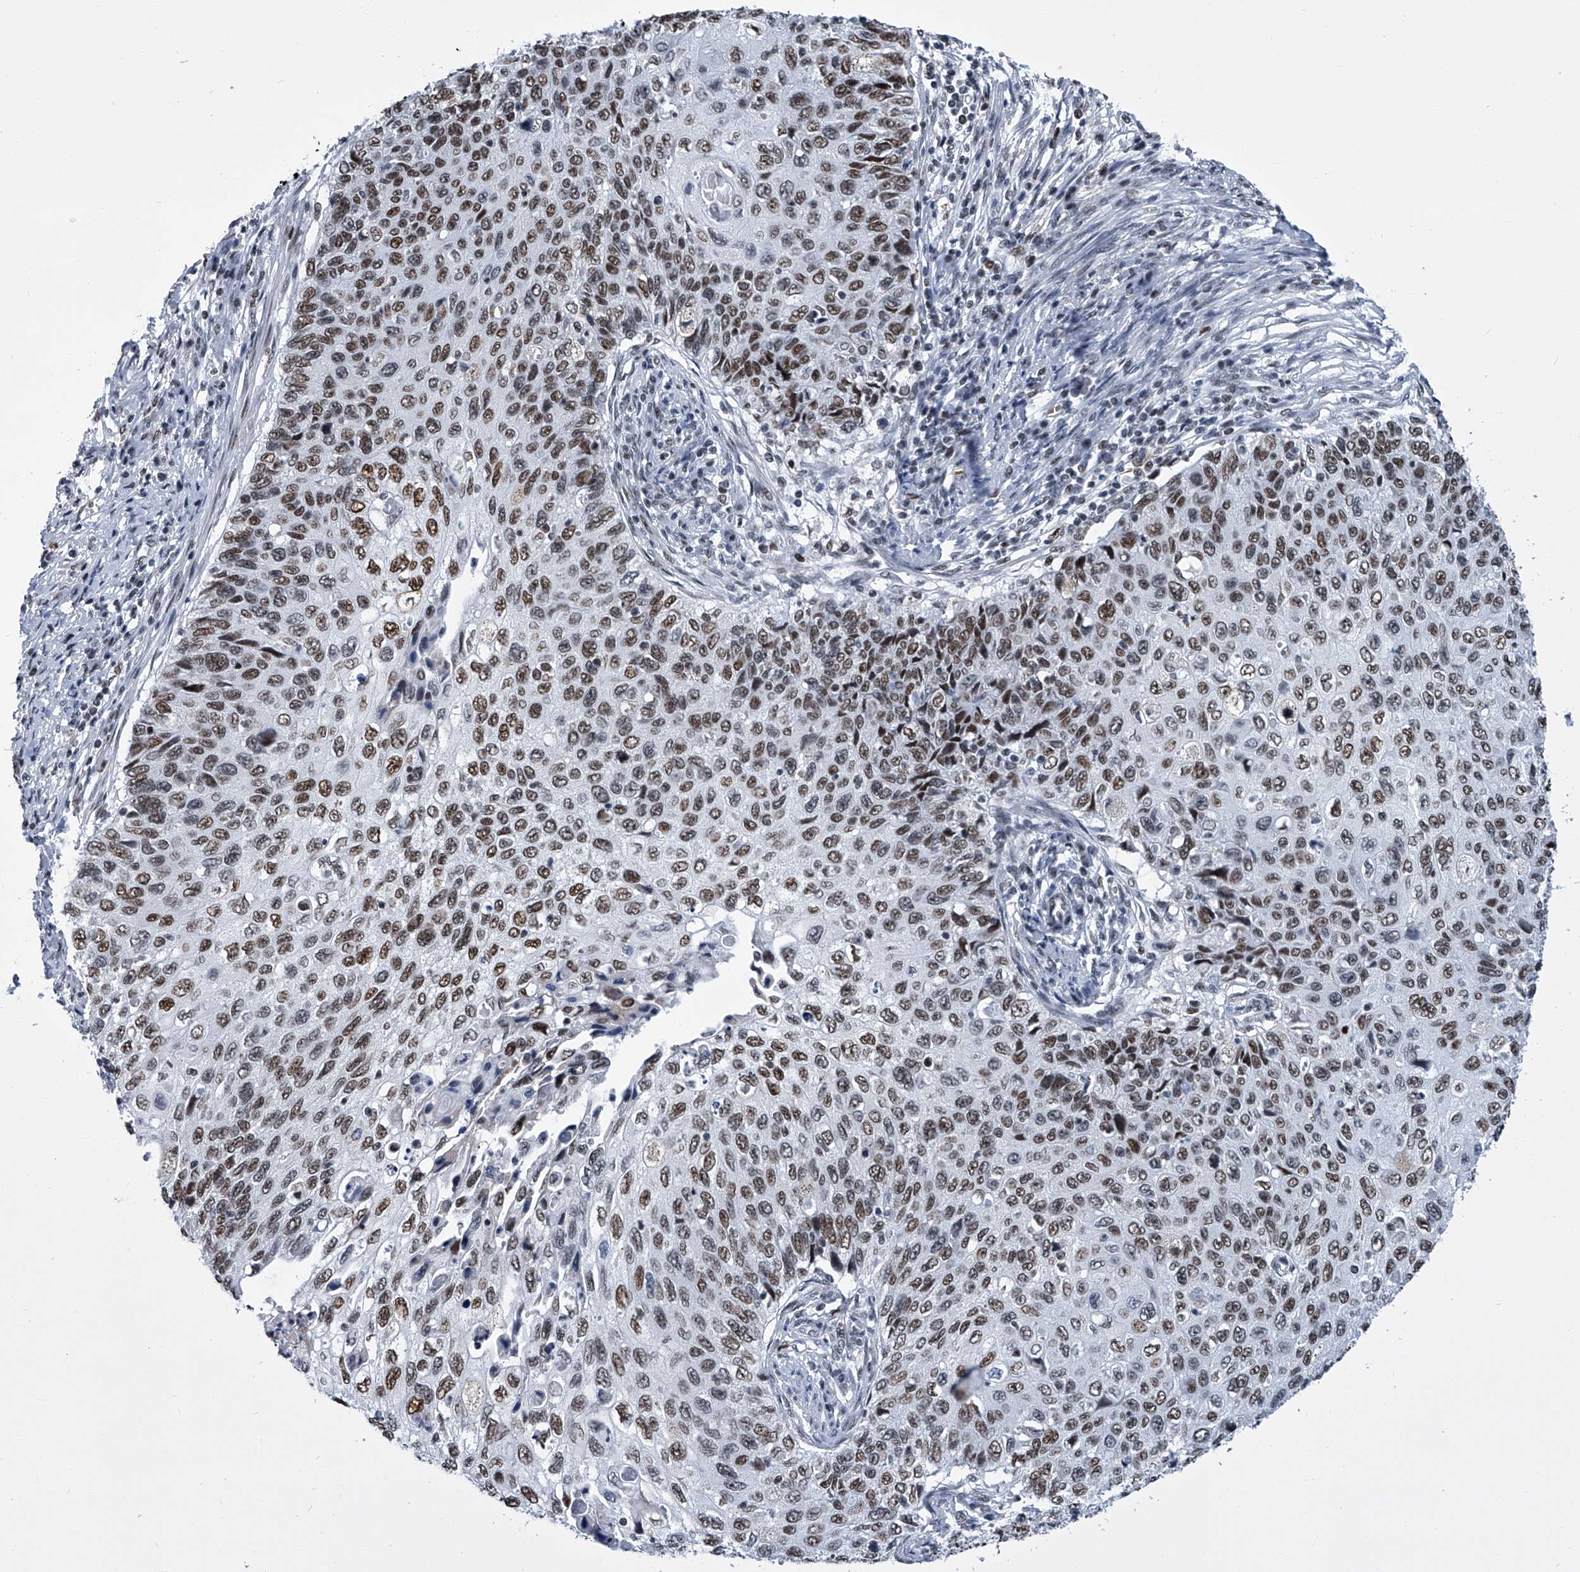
{"staining": {"intensity": "moderate", "quantity": ">75%", "location": "nuclear"}, "tissue": "cervical cancer", "cell_type": "Tumor cells", "image_type": "cancer", "snomed": [{"axis": "morphology", "description": "Squamous cell carcinoma, NOS"}, {"axis": "topography", "description": "Cervix"}], "caption": "Cervical squamous cell carcinoma was stained to show a protein in brown. There is medium levels of moderate nuclear staining in approximately >75% of tumor cells.", "gene": "SIM2", "patient": {"sex": "female", "age": 70}}